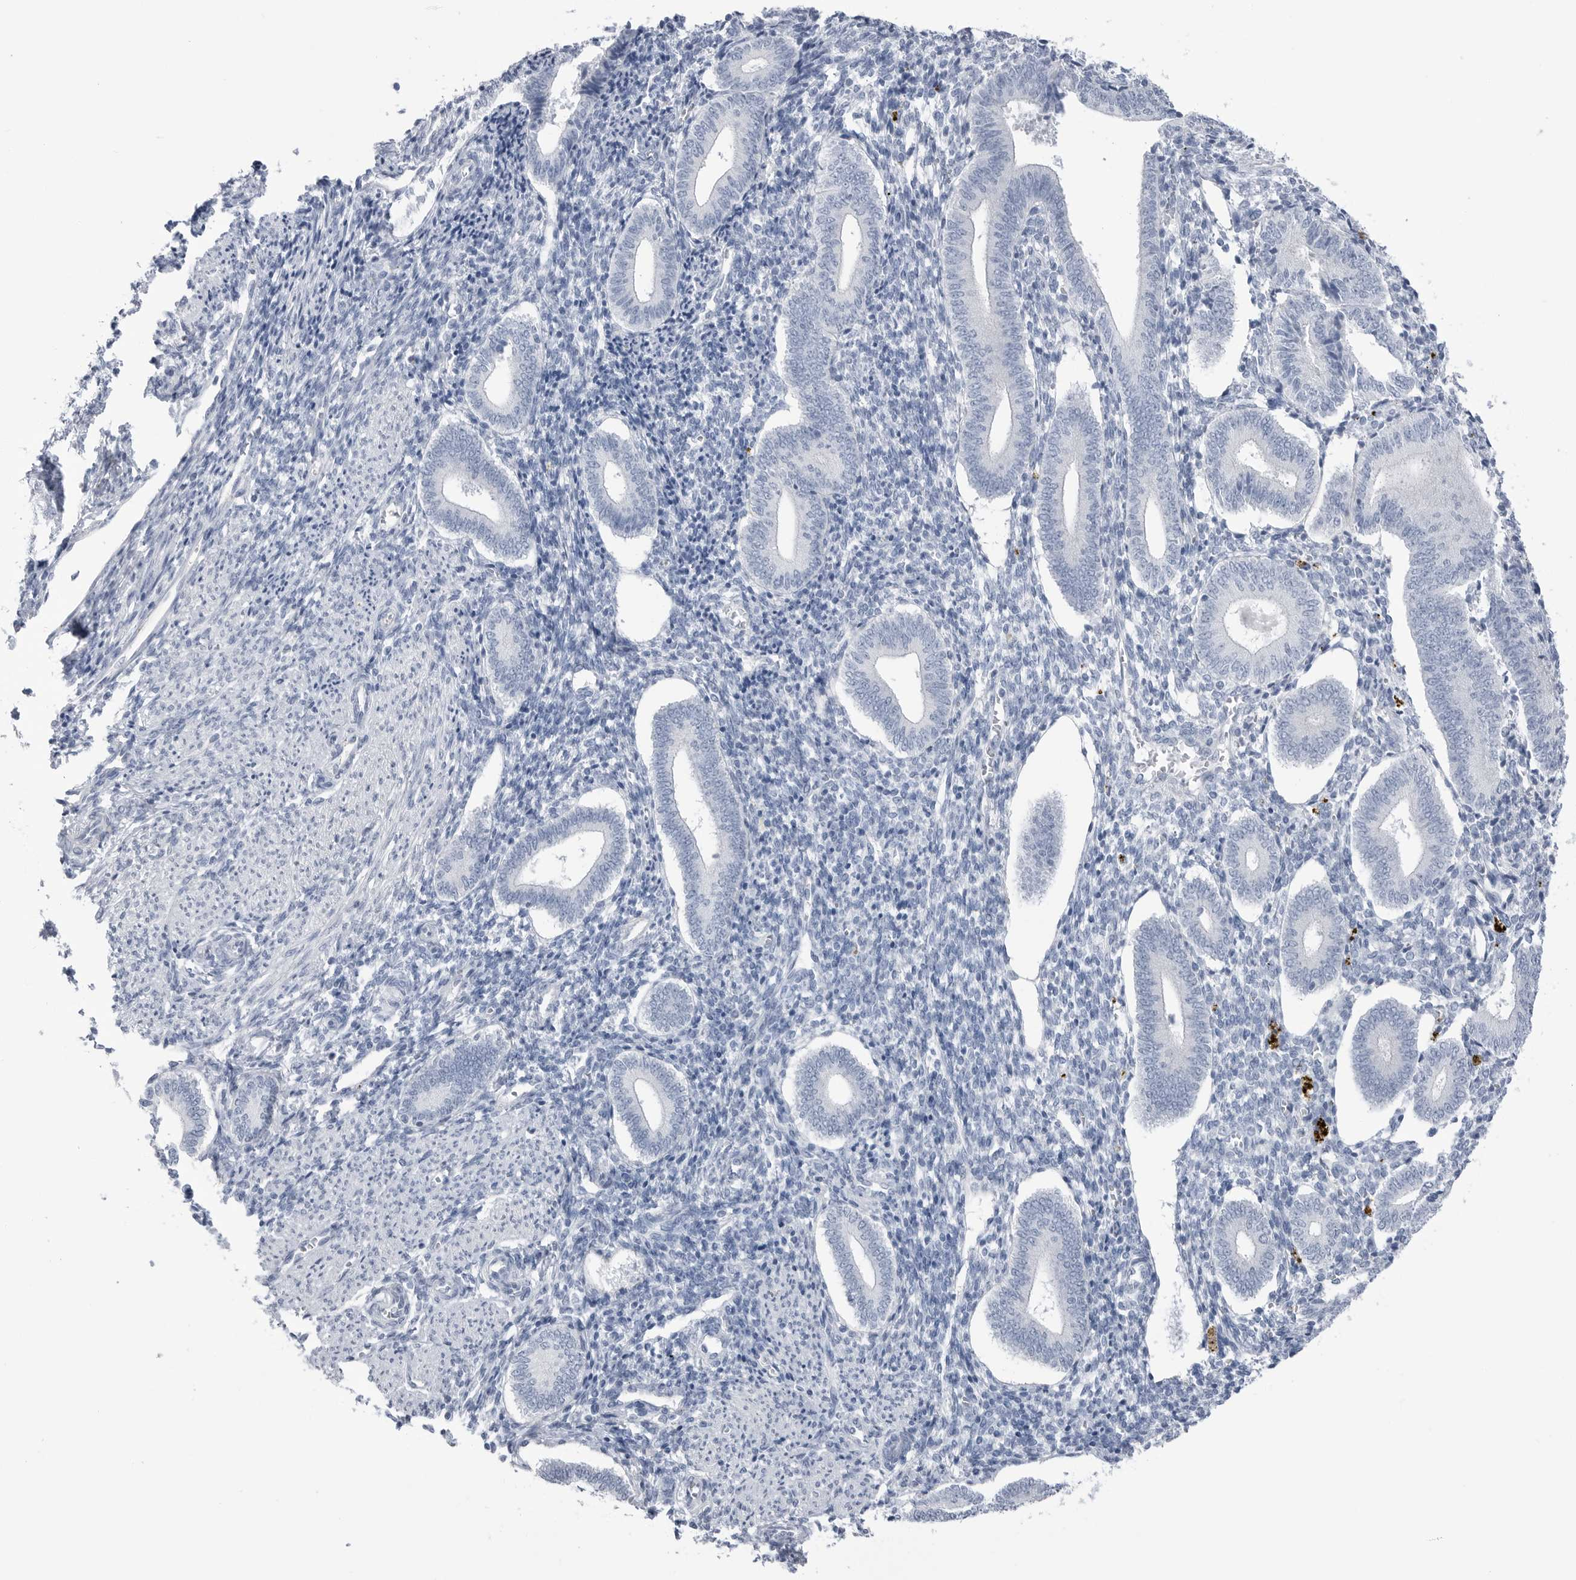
{"staining": {"intensity": "negative", "quantity": "none", "location": "none"}, "tissue": "endometrium", "cell_type": "Cells in endometrial stroma", "image_type": "normal", "snomed": [{"axis": "morphology", "description": "Normal tissue, NOS"}, {"axis": "topography", "description": "Uterus"}, {"axis": "topography", "description": "Endometrium"}], "caption": "An immunohistochemistry (IHC) photomicrograph of benign endometrium is shown. There is no staining in cells in endometrial stroma of endometrium.", "gene": "ABHD12", "patient": {"sex": "female", "age": 33}}